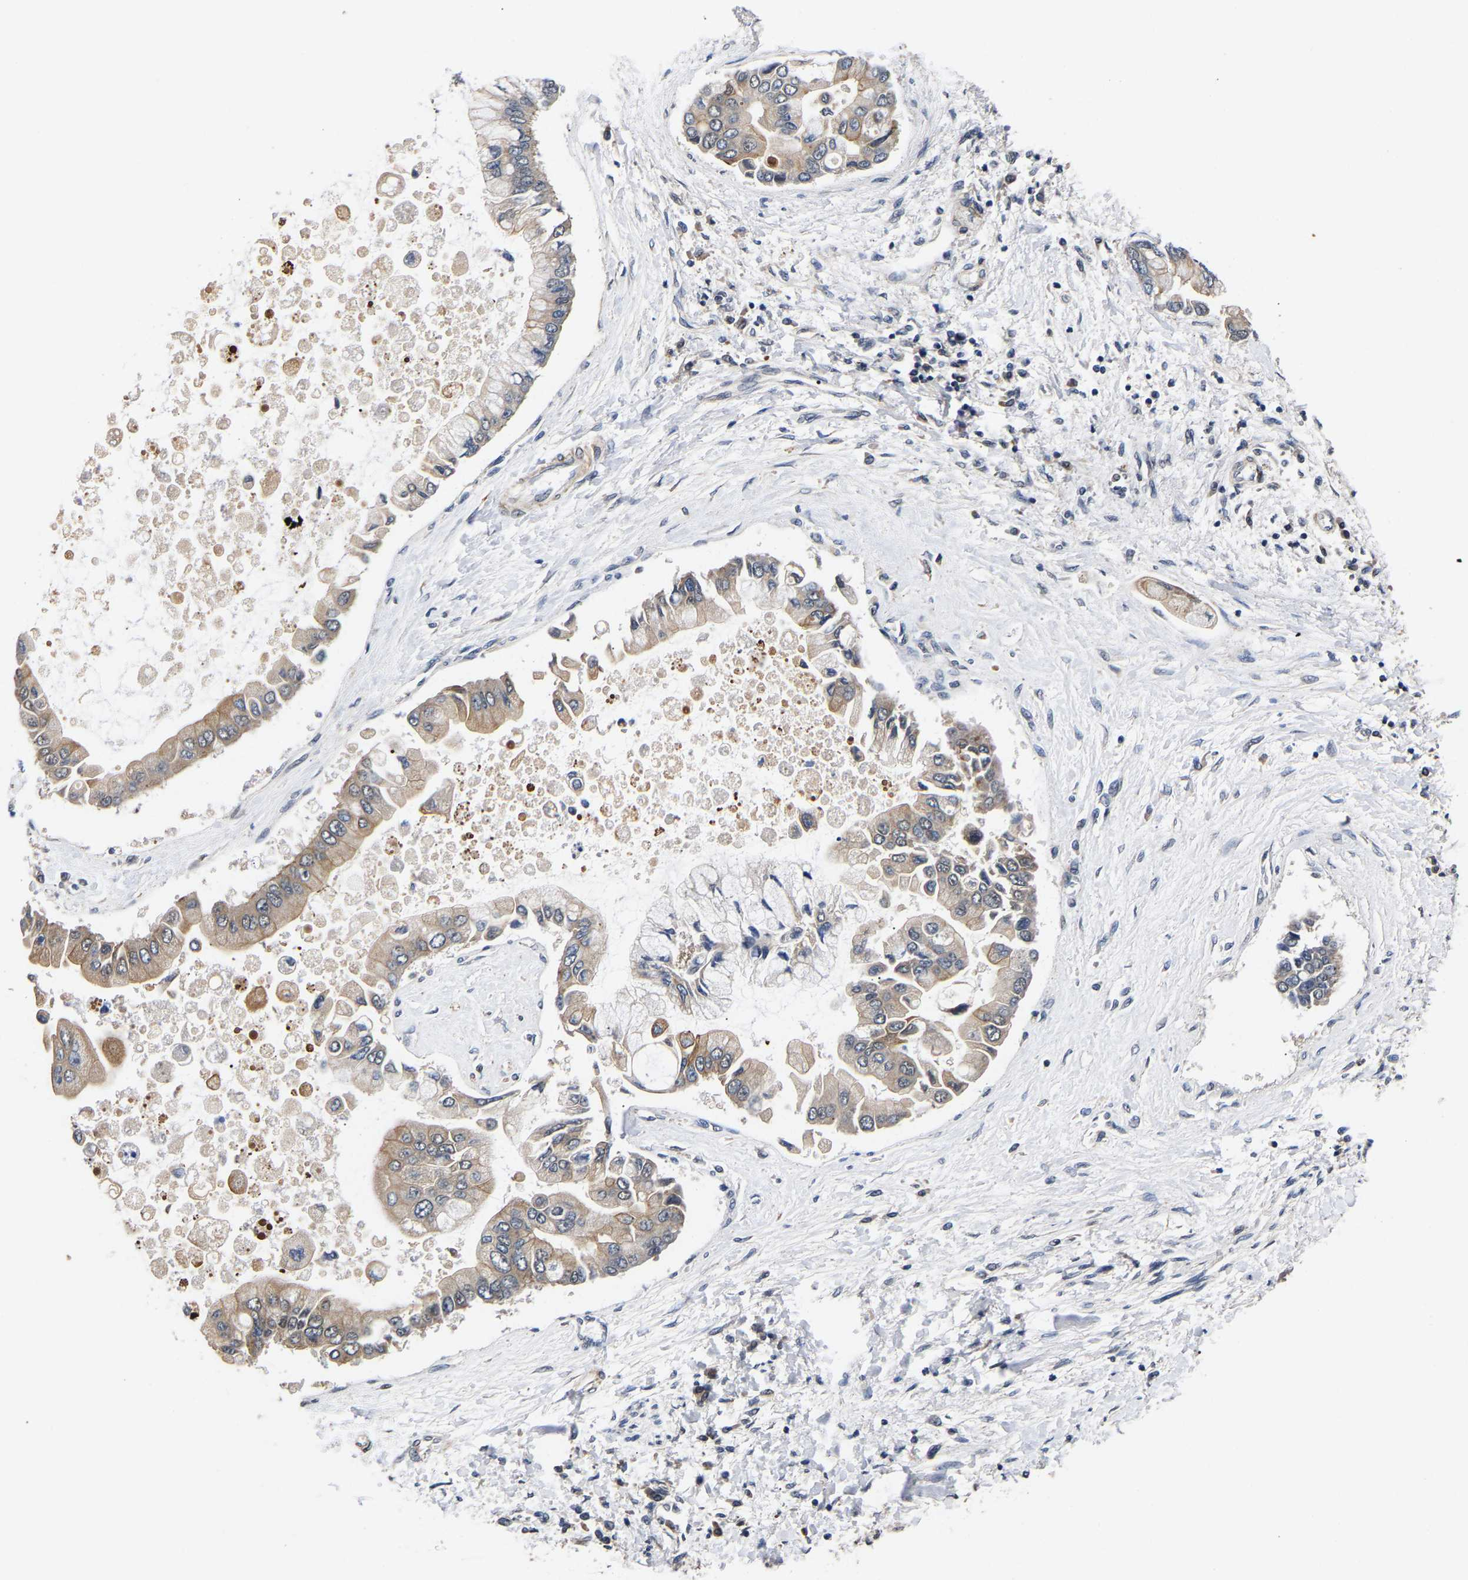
{"staining": {"intensity": "weak", "quantity": "25%-75%", "location": "cytoplasmic/membranous"}, "tissue": "liver cancer", "cell_type": "Tumor cells", "image_type": "cancer", "snomed": [{"axis": "morphology", "description": "Cholangiocarcinoma"}, {"axis": "topography", "description": "Liver"}], "caption": "Liver cholangiocarcinoma stained with a protein marker demonstrates weak staining in tumor cells.", "gene": "METTL16", "patient": {"sex": "male", "age": 50}}